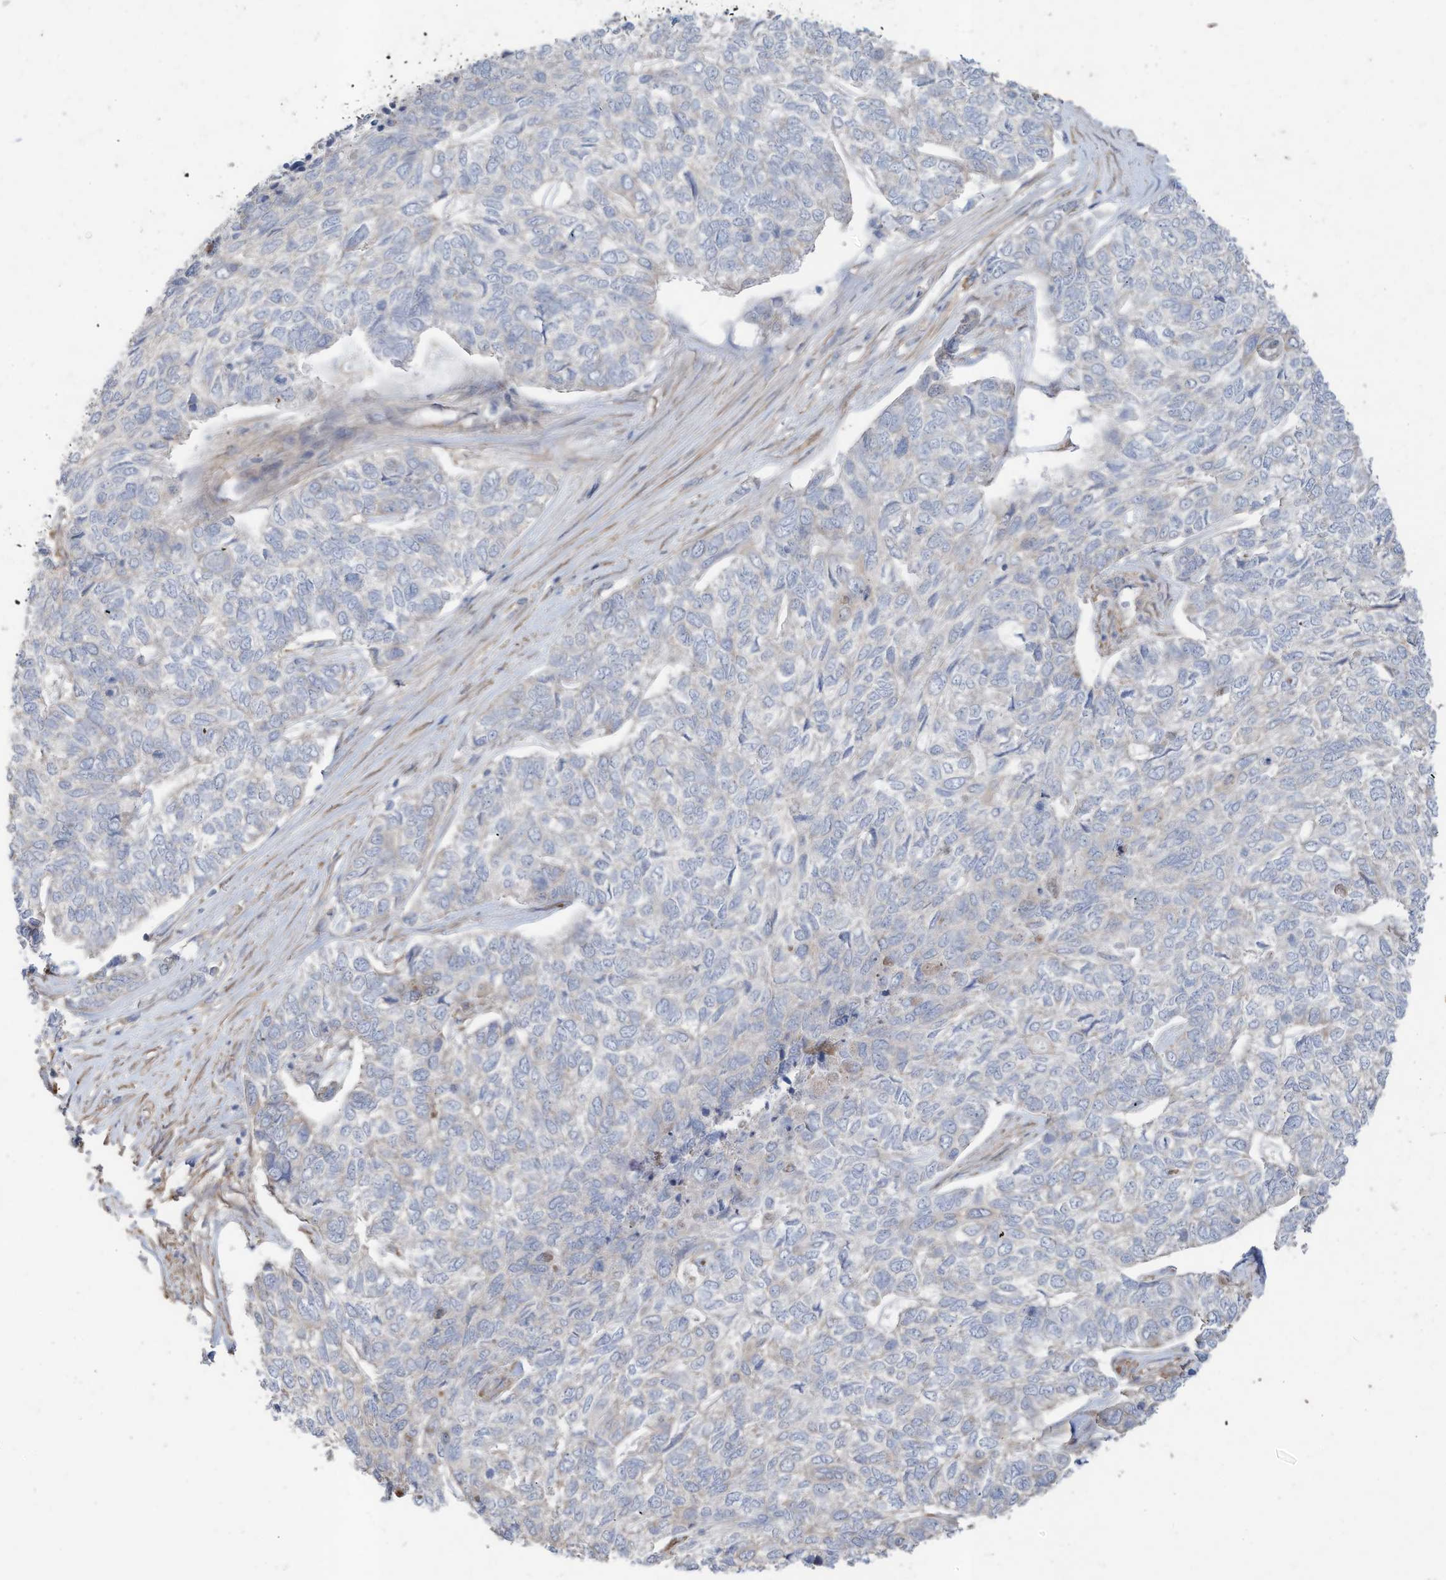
{"staining": {"intensity": "negative", "quantity": "none", "location": "none"}, "tissue": "skin cancer", "cell_type": "Tumor cells", "image_type": "cancer", "snomed": [{"axis": "morphology", "description": "Basal cell carcinoma"}, {"axis": "topography", "description": "Skin"}], "caption": "A photomicrograph of human skin cancer is negative for staining in tumor cells. (Brightfield microscopy of DAB IHC at high magnification).", "gene": "SLC17A7", "patient": {"sex": "female", "age": 65}}